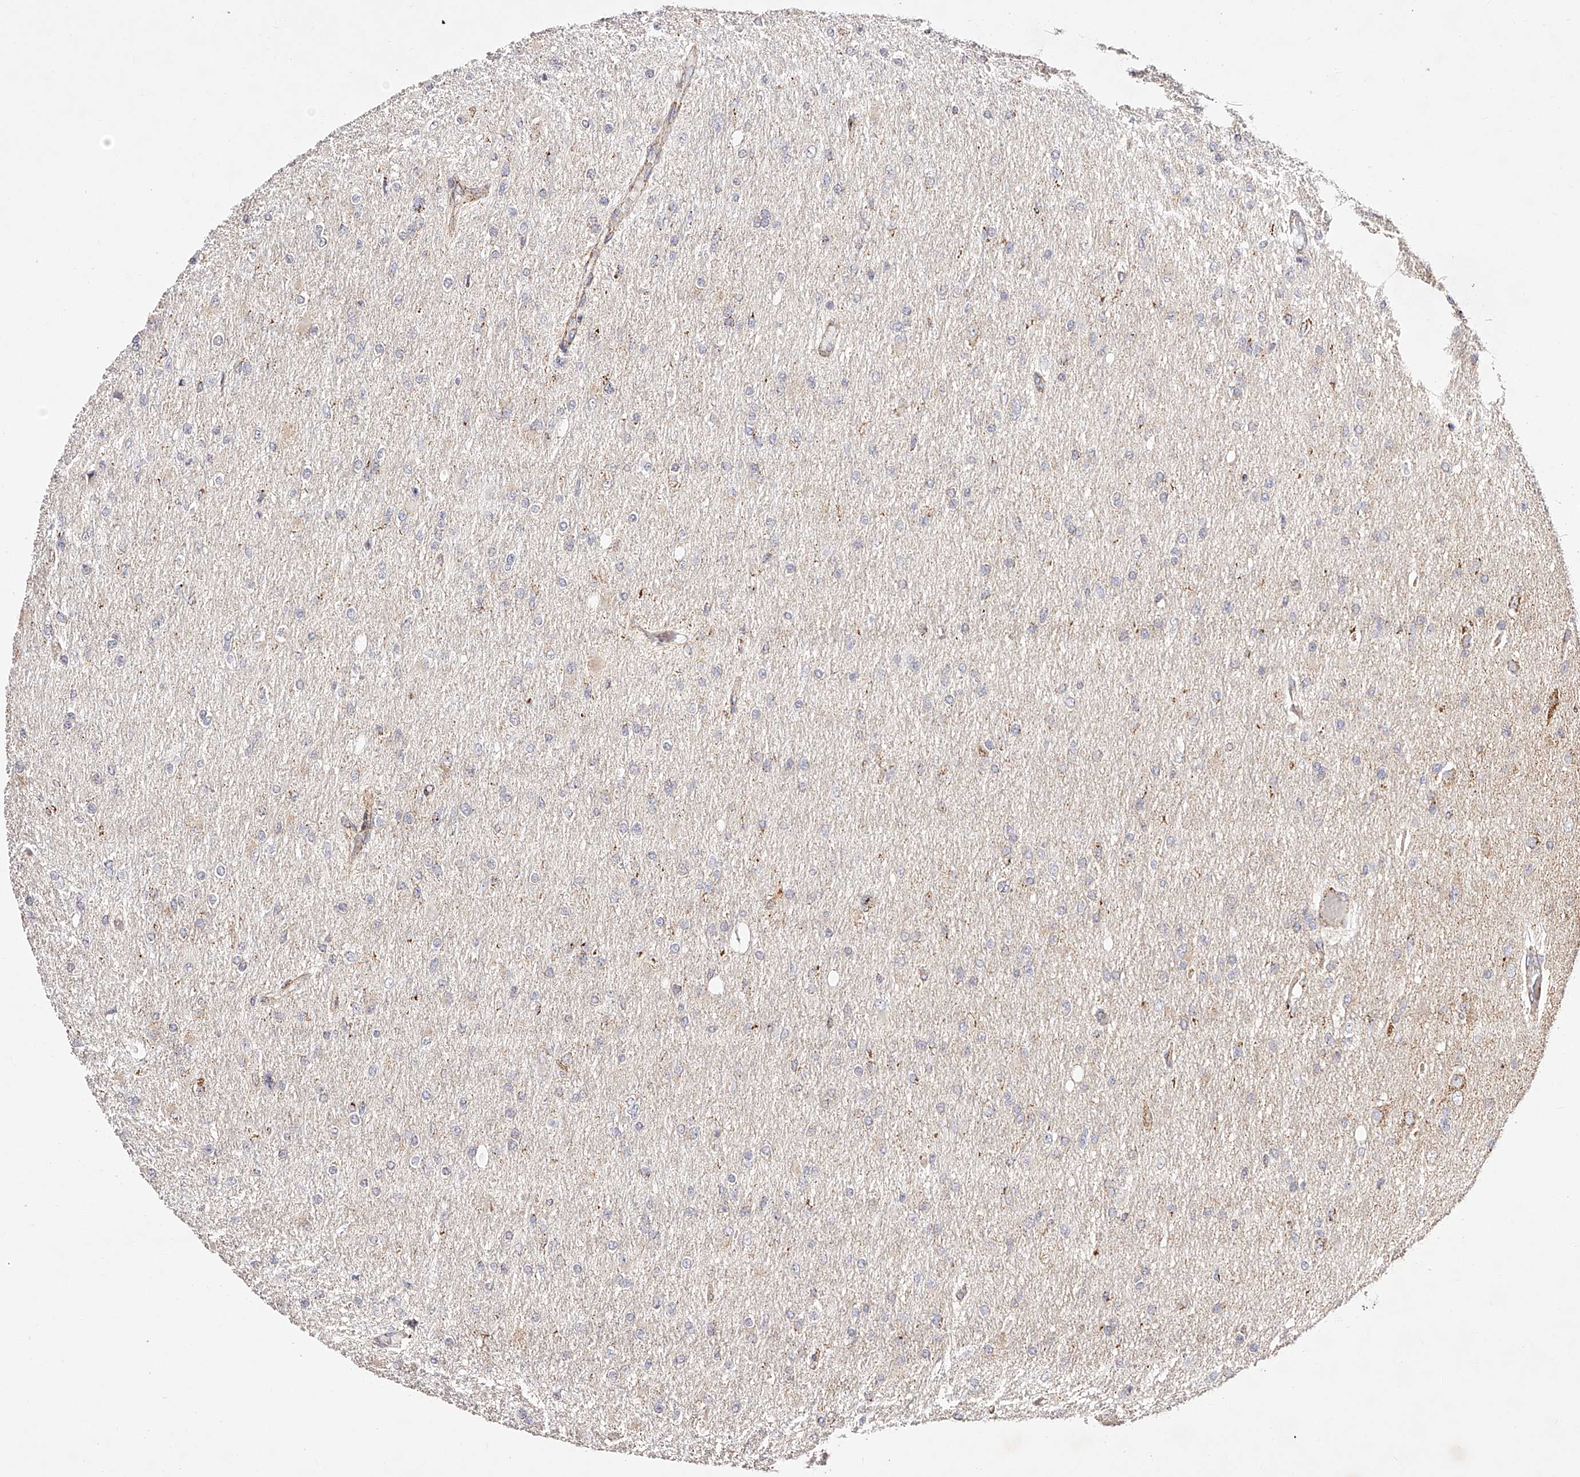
{"staining": {"intensity": "negative", "quantity": "none", "location": "none"}, "tissue": "glioma", "cell_type": "Tumor cells", "image_type": "cancer", "snomed": [{"axis": "morphology", "description": "Glioma, malignant, High grade"}, {"axis": "topography", "description": "Cerebral cortex"}], "caption": "There is no significant positivity in tumor cells of glioma.", "gene": "NDUFV3", "patient": {"sex": "female", "age": 36}}